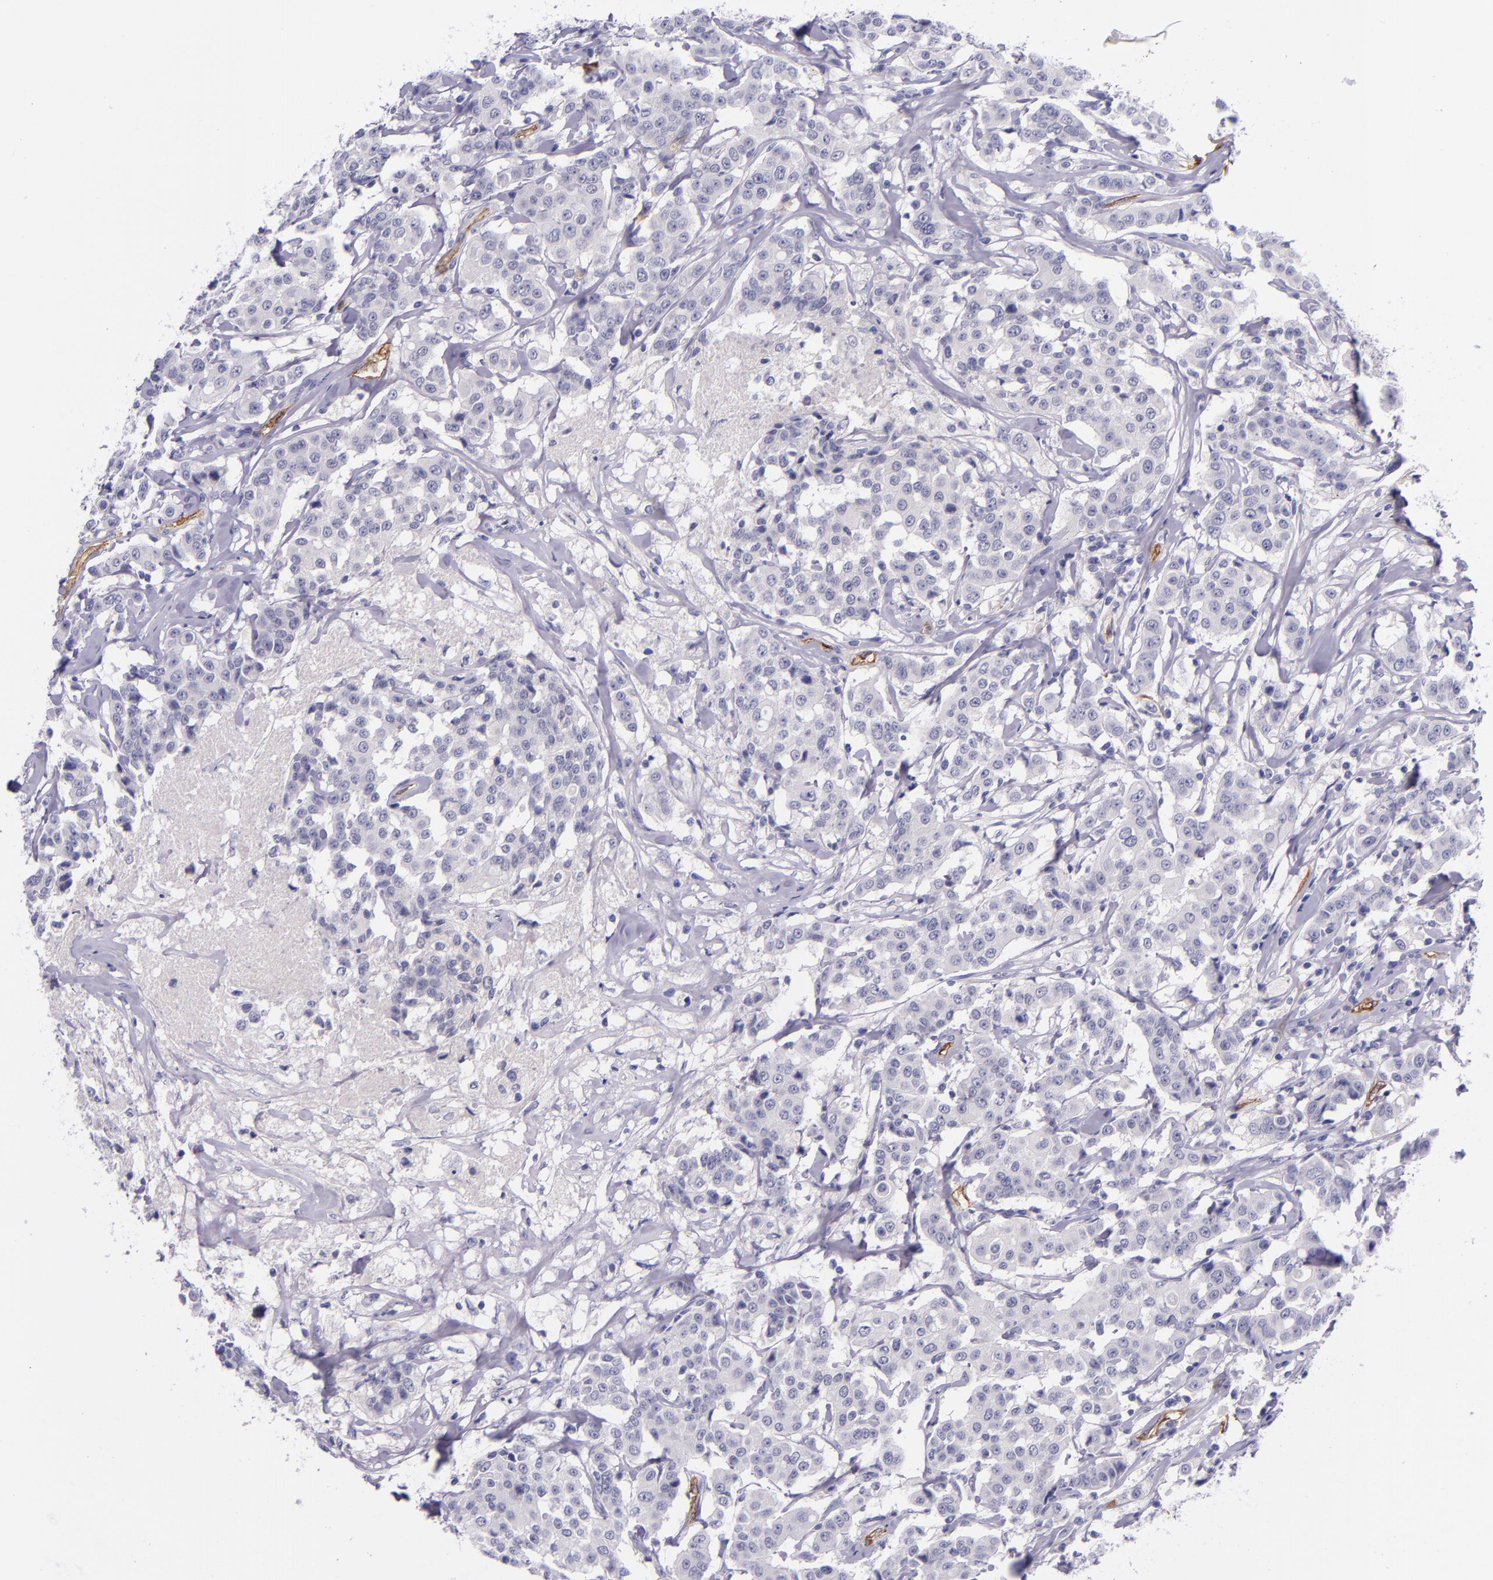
{"staining": {"intensity": "negative", "quantity": "none", "location": "none"}, "tissue": "breast cancer", "cell_type": "Tumor cells", "image_type": "cancer", "snomed": [{"axis": "morphology", "description": "Duct carcinoma"}, {"axis": "topography", "description": "Breast"}], "caption": "IHC micrograph of neoplastic tissue: breast cancer stained with DAB (3,3'-diaminobenzidine) demonstrates no significant protein staining in tumor cells.", "gene": "NOS3", "patient": {"sex": "female", "age": 27}}